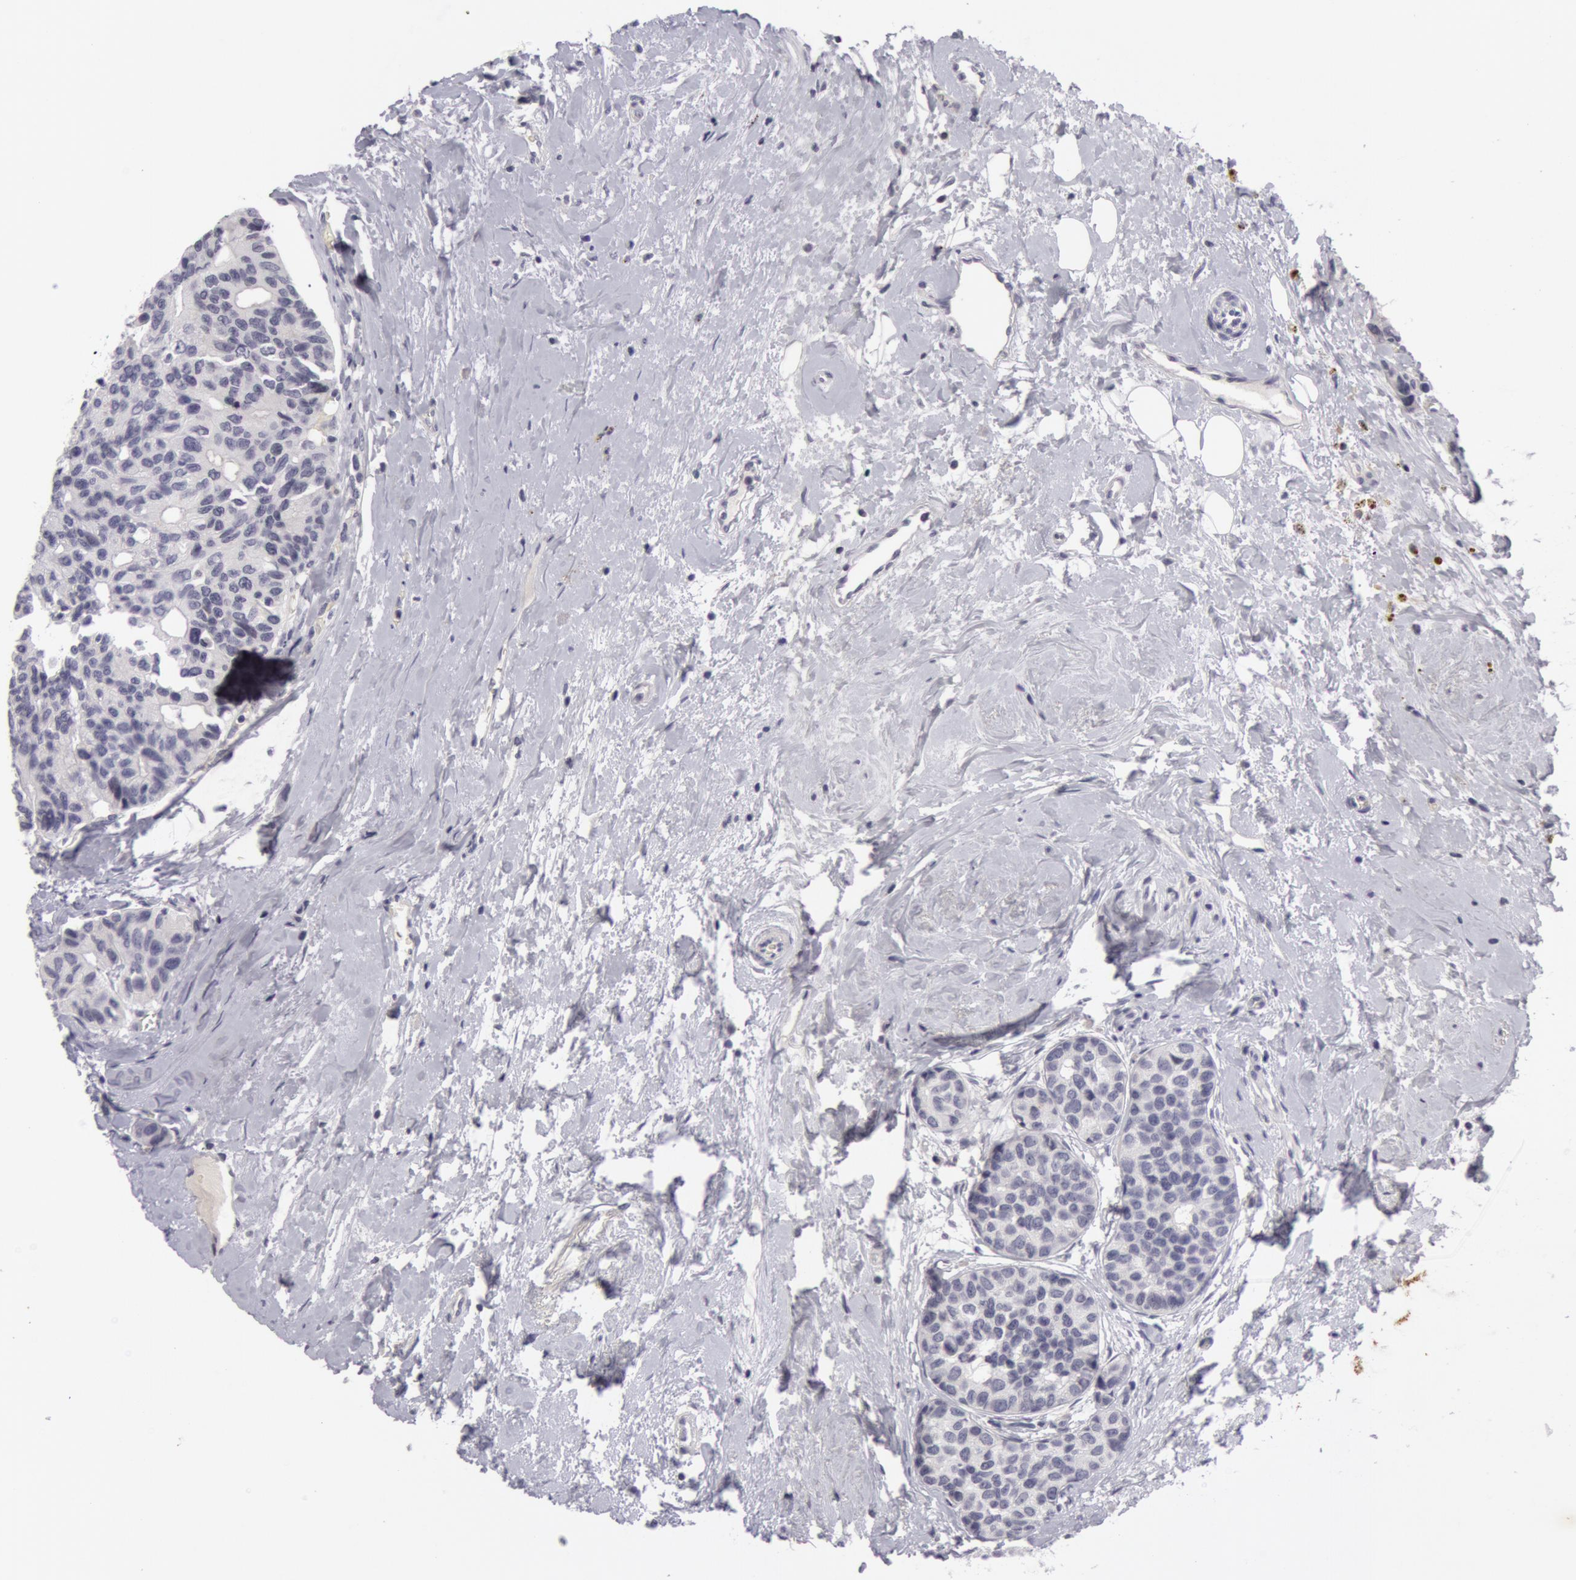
{"staining": {"intensity": "negative", "quantity": "none", "location": "none"}, "tissue": "breast cancer", "cell_type": "Tumor cells", "image_type": "cancer", "snomed": [{"axis": "morphology", "description": "Duct carcinoma"}, {"axis": "topography", "description": "Breast"}], "caption": "IHC image of neoplastic tissue: human breast cancer (infiltrating ductal carcinoma) stained with DAB displays no significant protein positivity in tumor cells.", "gene": "NLGN4X", "patient": {"sex": "female", "age": 69}}